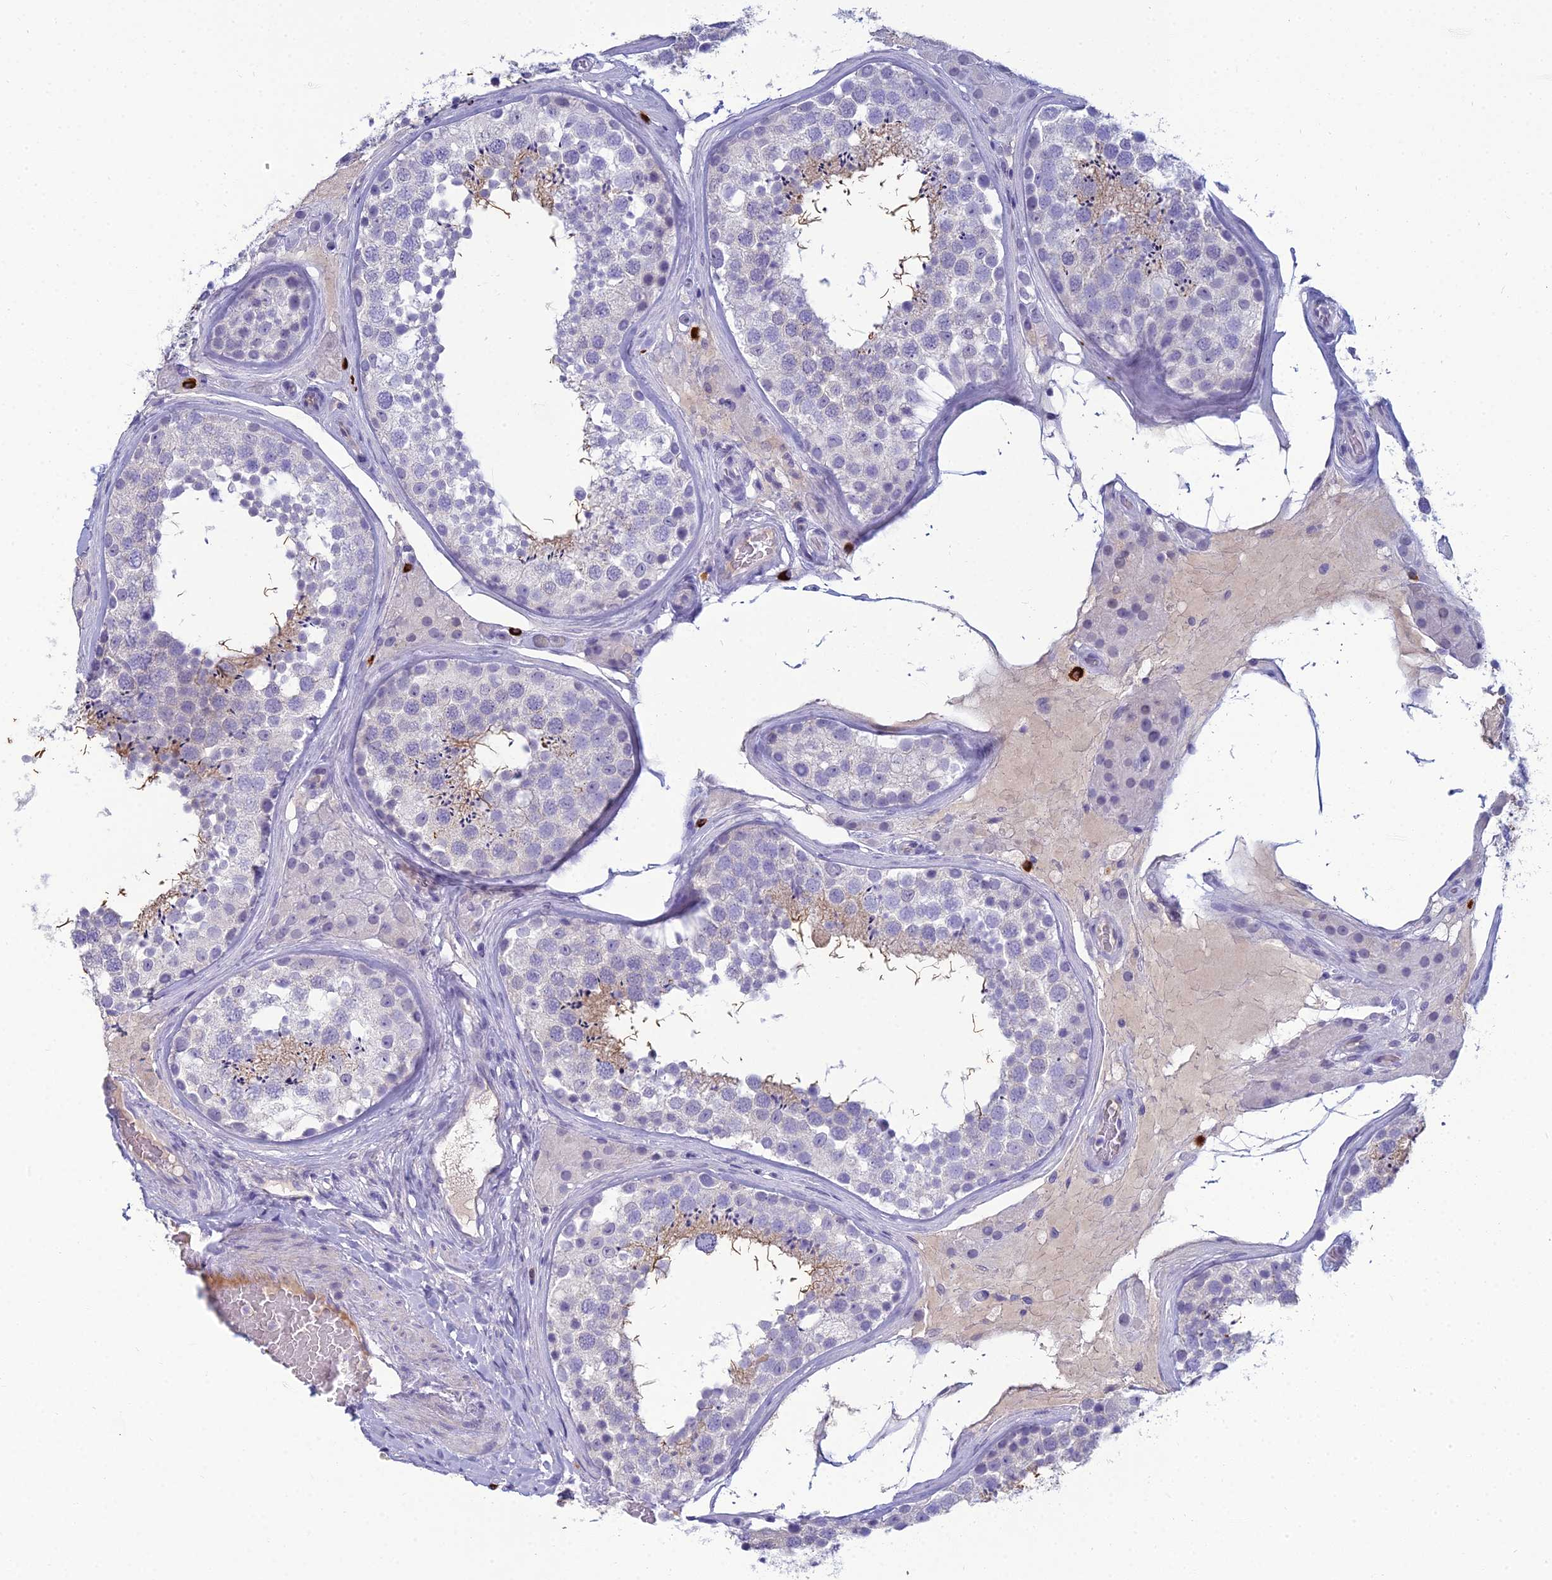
{"staining": {"intensity": "weak", "quantity": "<25%", "location": "cytoplasmic/membranous"}, "tissue": "testis", "cell_type": "Cells in seminiferous ducts", "image_type": "normal", "snomed": [{"axis": "morphology", "description": "Normal tissue, NOS"}, {"axis": "topography", "description": "Testis"}], "caption": "A micrograph of human testis is negative for staining in cells in seminiferous ducts.", "gene": "MUC13", "patient": {"sex": "male", "age": 46}}